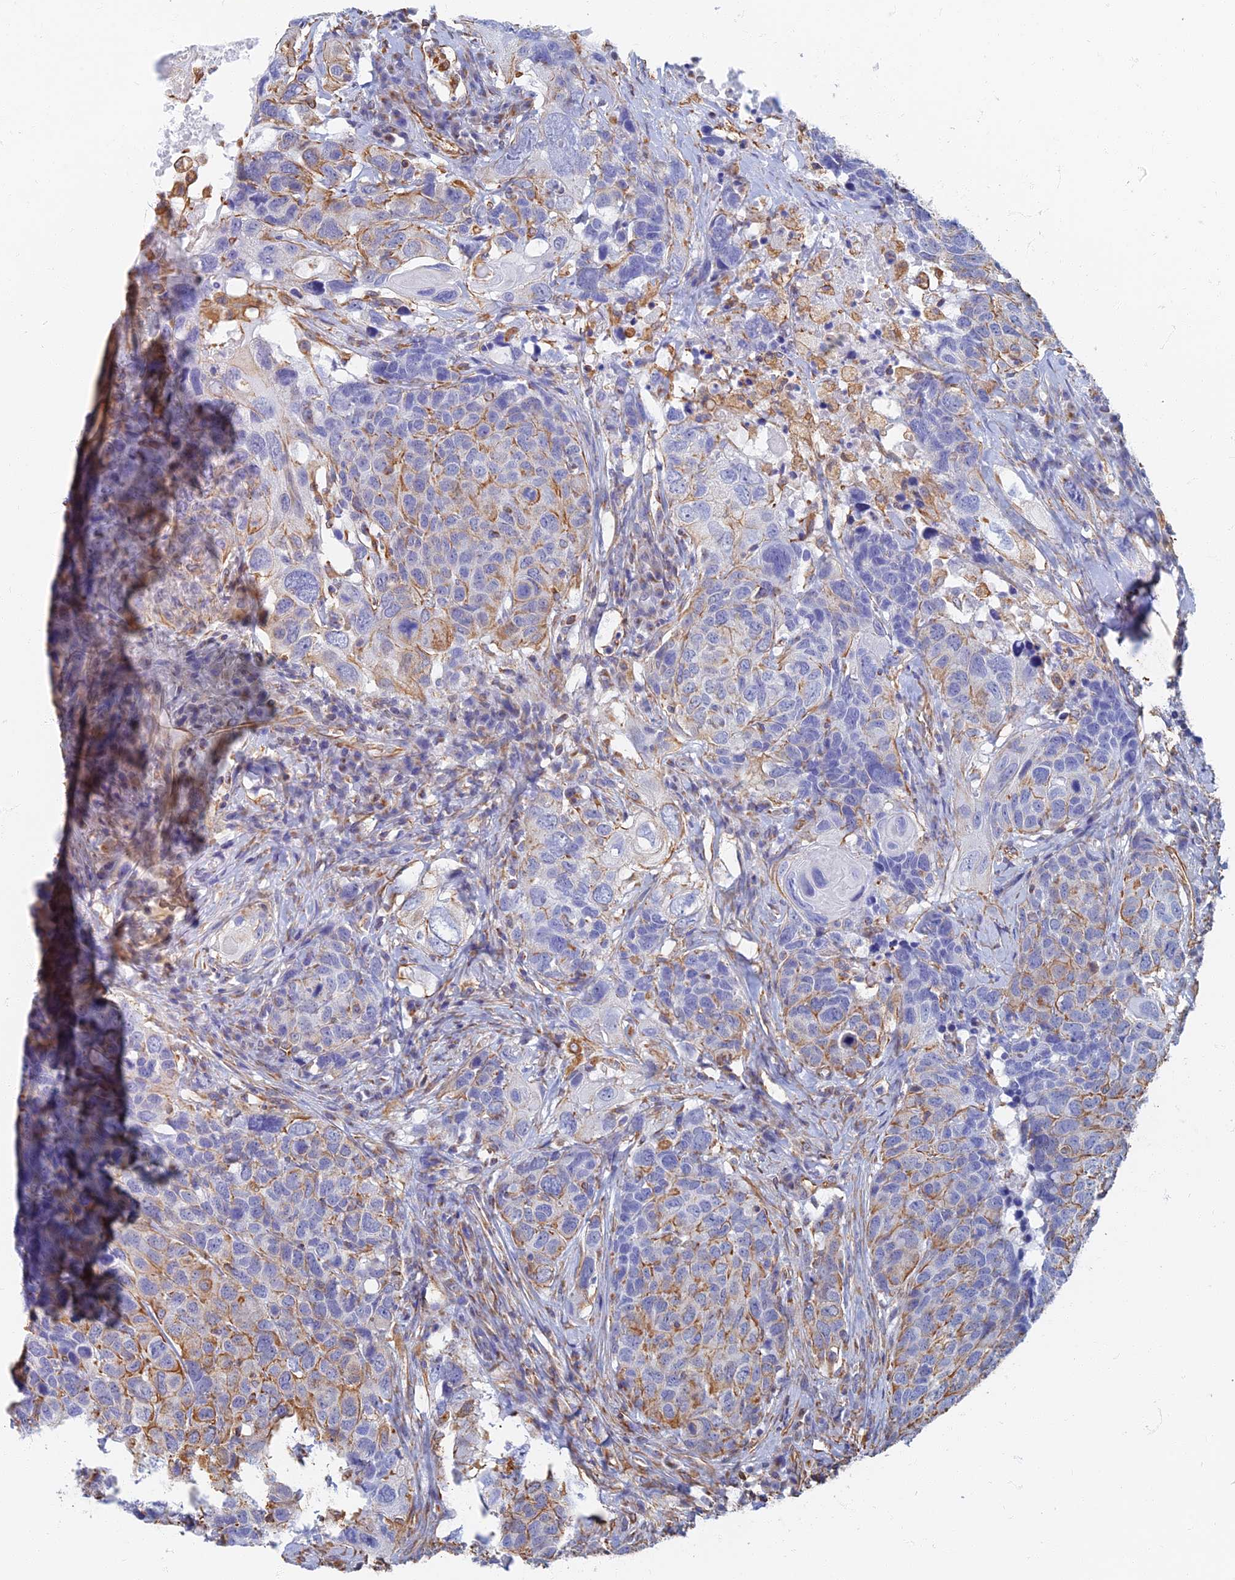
{"staining": {"intensity": "negative", "quantity": "none", "location": "none"}, "tissue": "head and neck cancer", "cell_type": "Tumor cells", "image_type": "cancer", "snomed": [{"axis": "morphology", "description": "Squamous cell carcinoma, NOS"}, {"axis": "topography", "description": "Head-Neck"}], "caption": "IHC of head and neck cancer (squamous cell carcinoma) demonstrates no positivity in tumor cells.", "gene": "RMC1", "patient": {"sex": "male", "age": 66}}